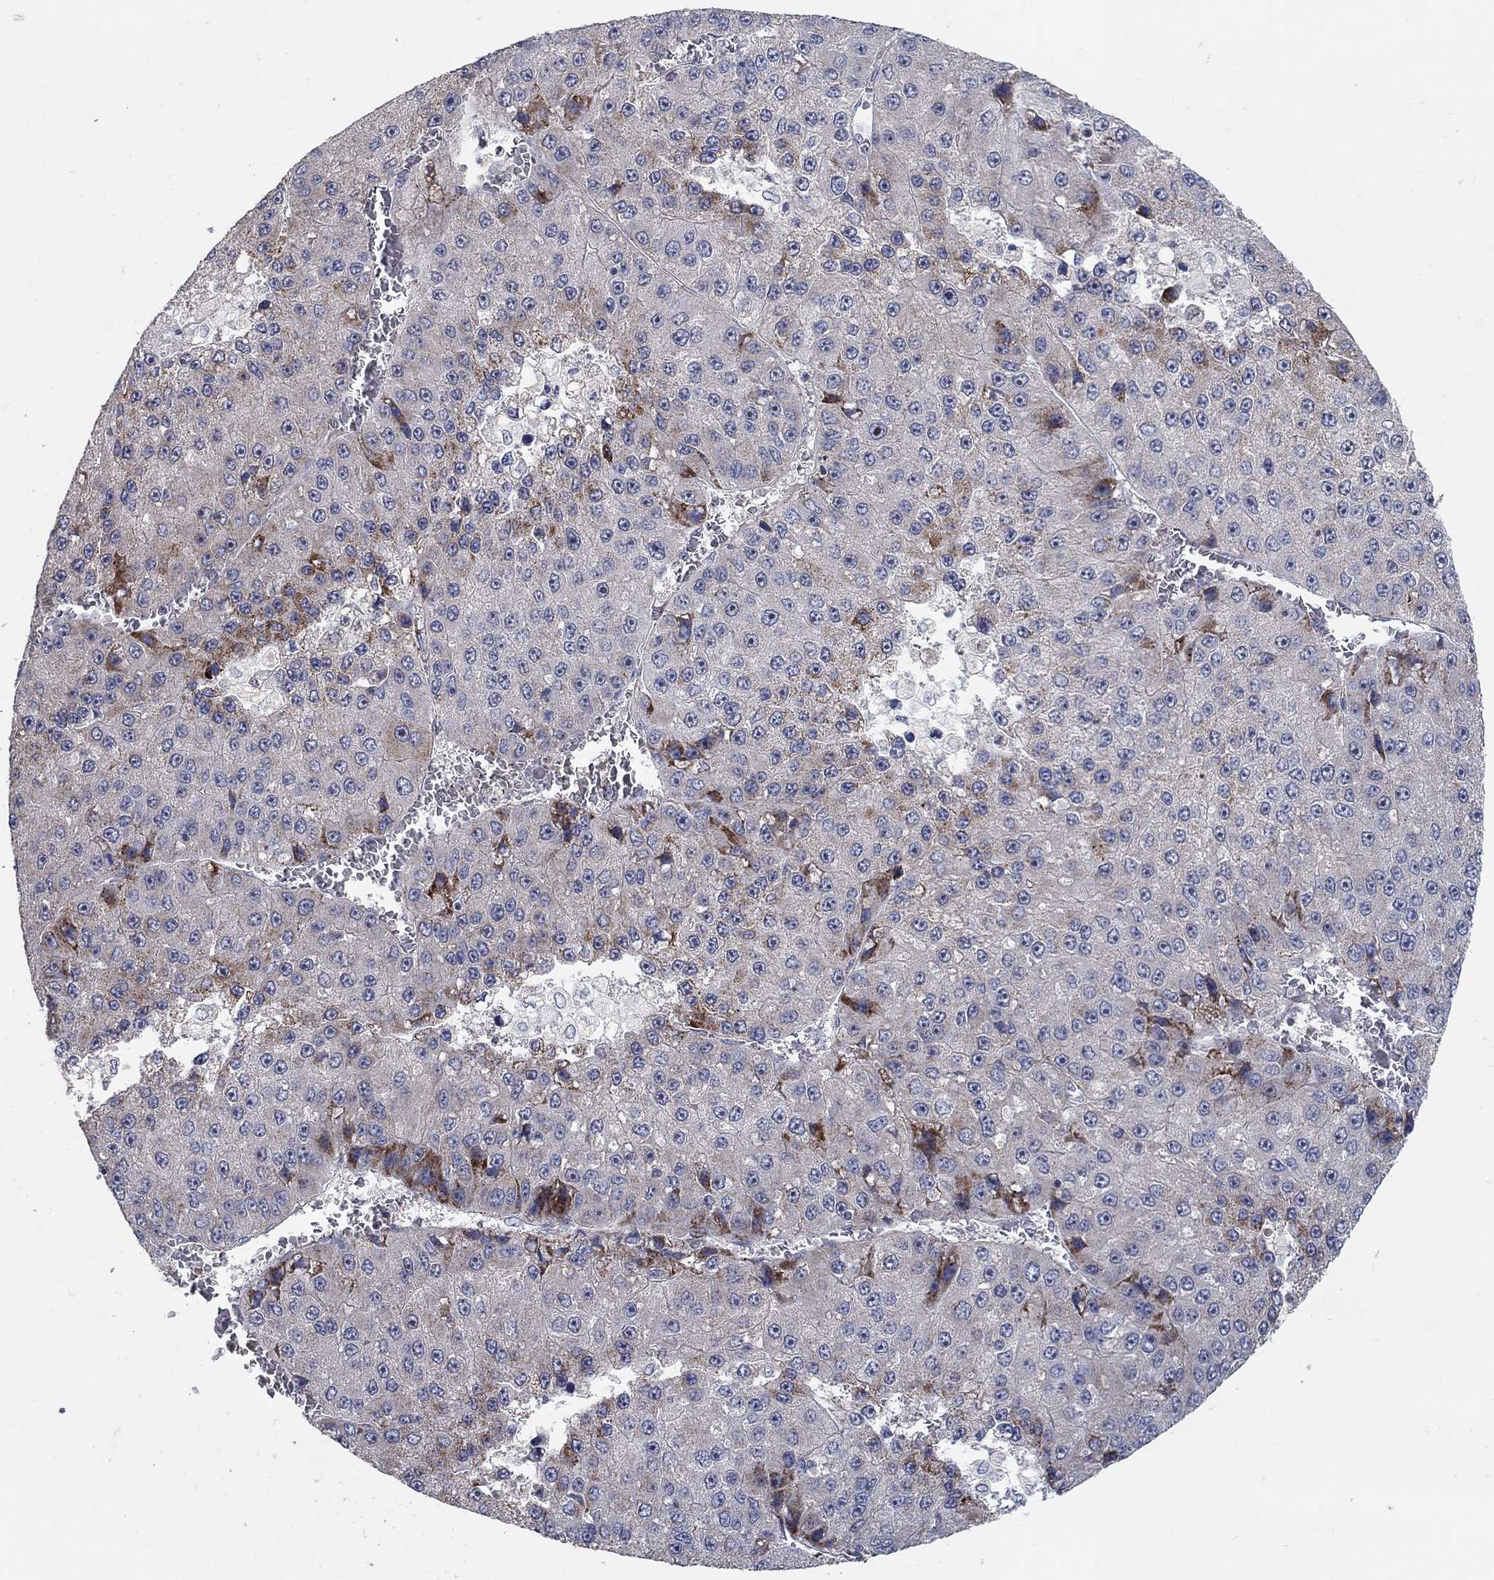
{"staining": {"intensity": "strong", "quantity": "<25%", "location": "cytoplasmic/membranous"}, "tissue": "liver cancer", "cell_type": "Tumor cells", "image_type": "cancer", "snomed": [{"axis": "morphology", "description": "Carcinoma, Hepatocellular, NOS"}, {"axis": "topography", "description": "Liver"}], "caption": "Hepatocellular carcinoma (liver) was stained to show a protein in brown. There is medium levels of strong cytoplasmic/membranous staining in approximately <25% of tumor cells.", "gene": "HMX2", "patient": {"sex": "female", "age": 73}}